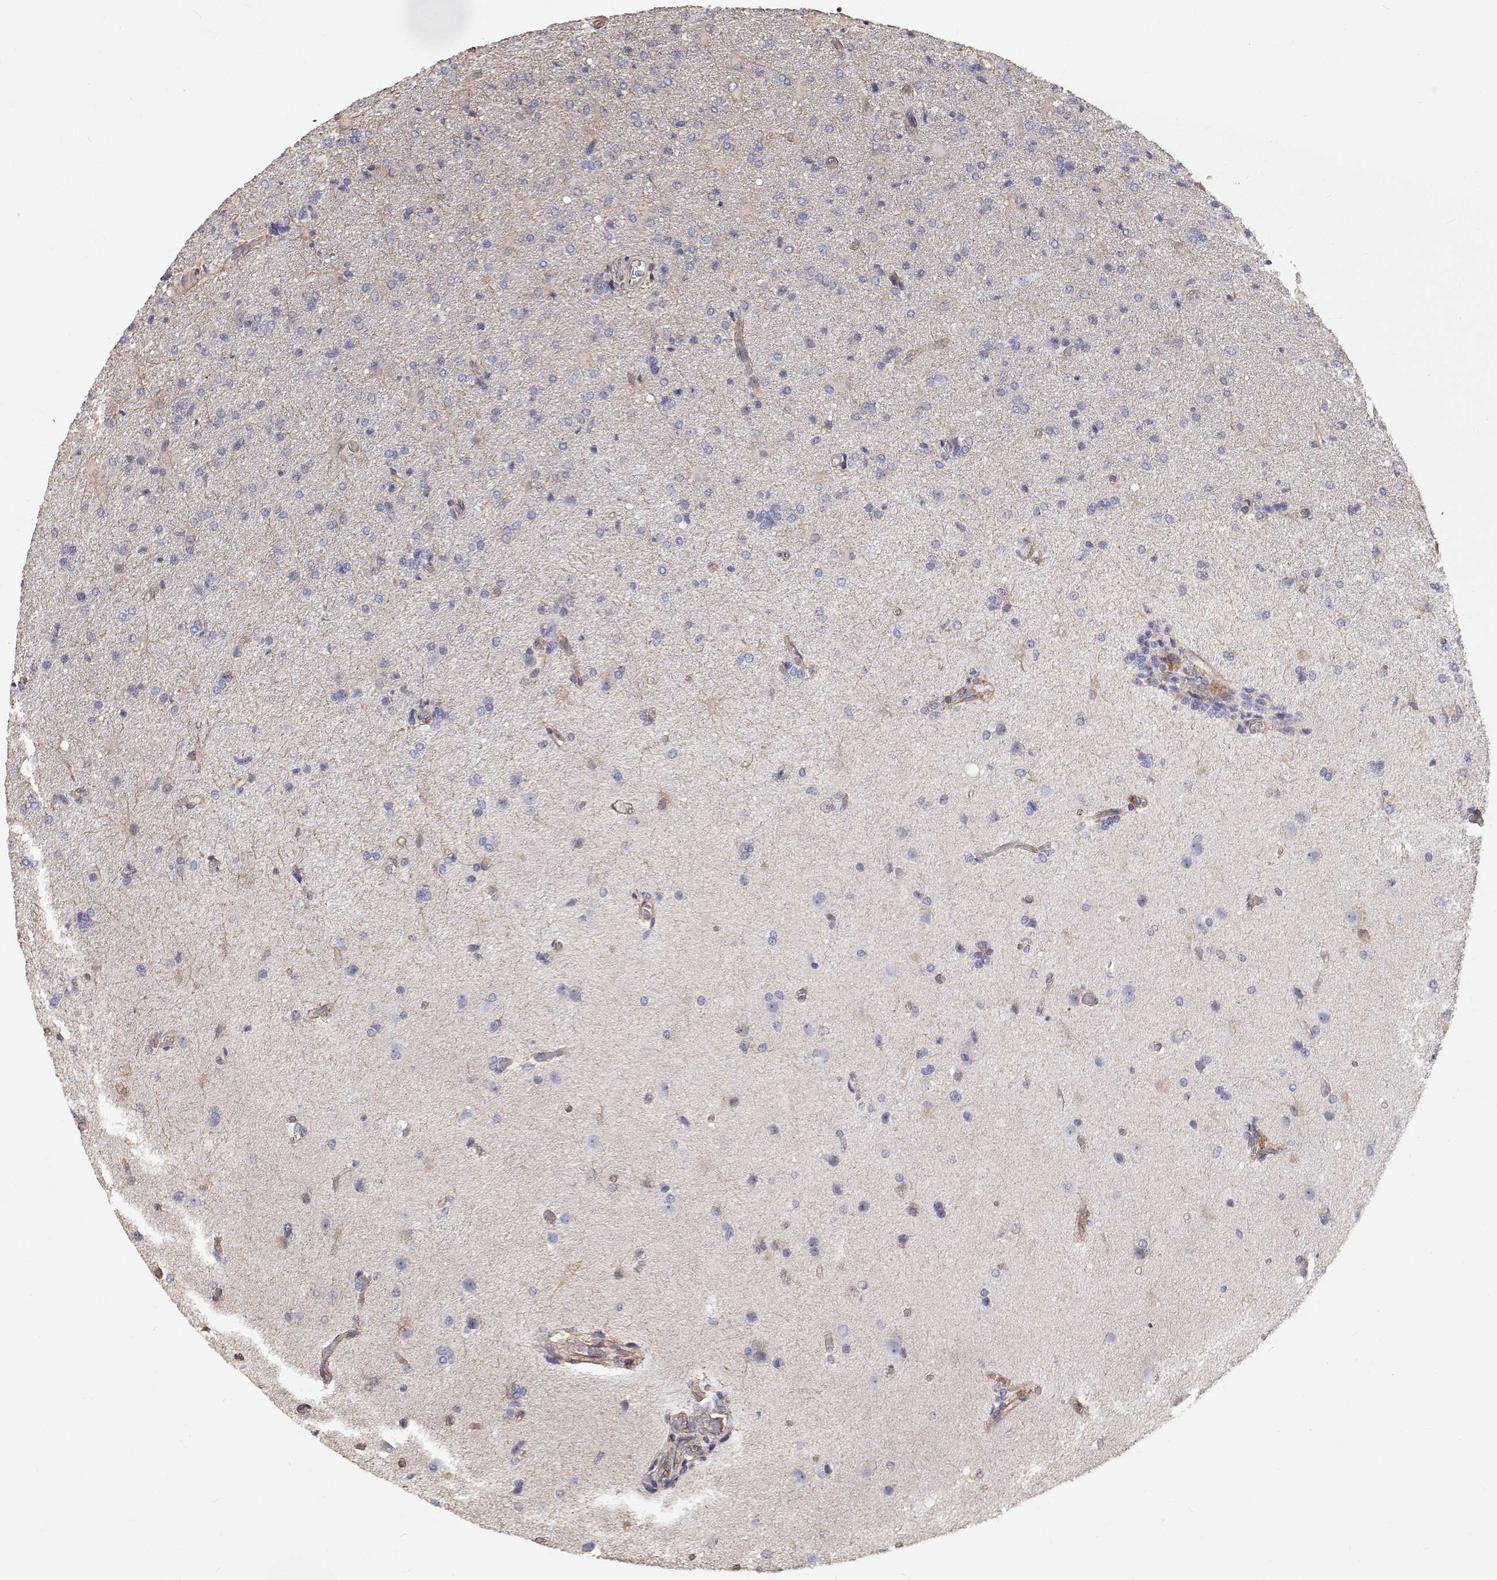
{"staining": {"intensity": "negative", "quantity": "none", "location": "none"}, "tissue": "glioma", "cell_type": "Tumor cells", "image_type": "cancer", "snomed": [{"axis": "morphology", "description": "Glioma, malignant, High grade"}, {"axis": "topography", "description": "Brain"}], "caption": "IHC of glioma demonstrates no staining in tumor cells.", "gene": "GSDMA", "patient": {"sex": "male", "age": 68}}